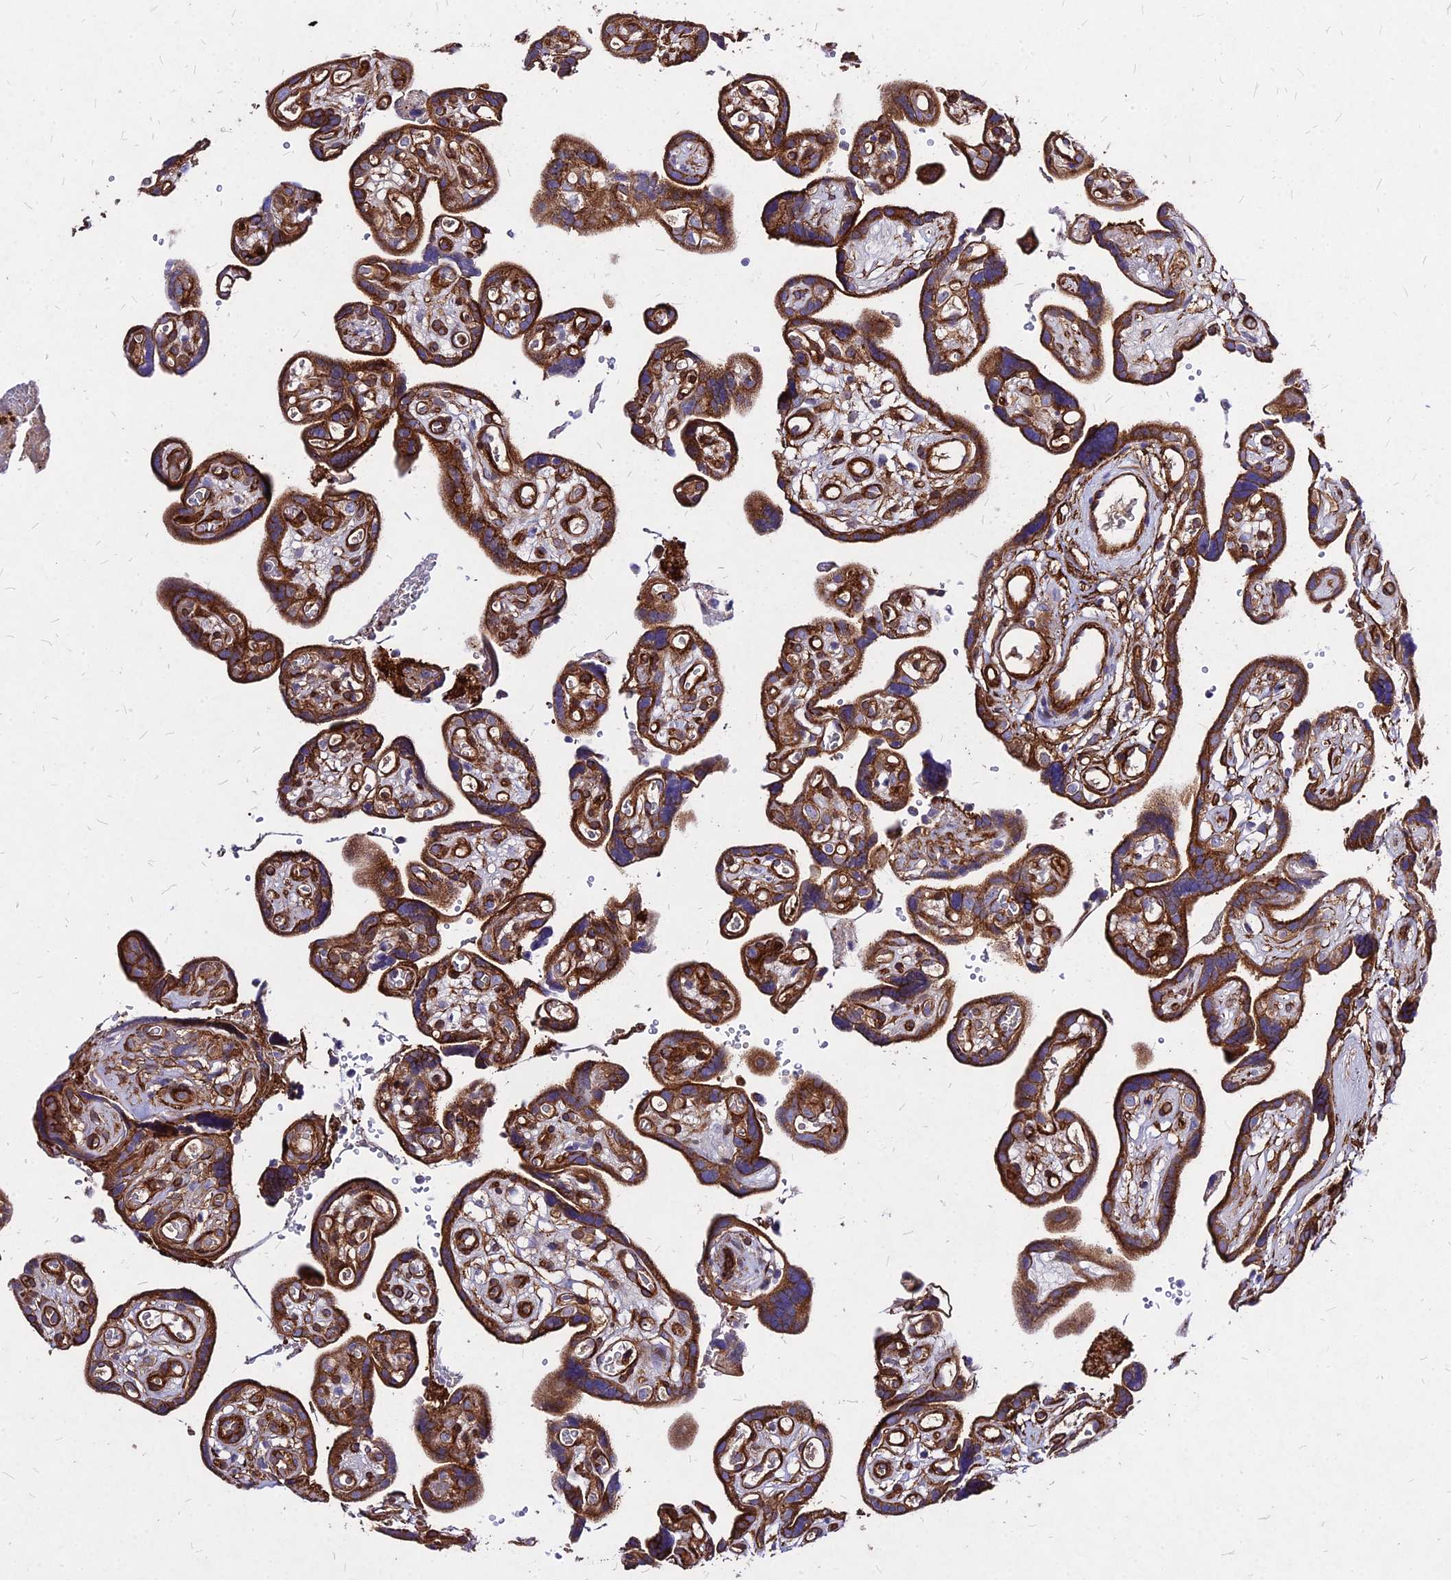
{"staining": {"intensity": "moderate", "quantity": ">75%", "location": "cytoplasmic/membranous"}, "tissue": "placenta", "cell_type": "Decidual cells", "image_type": "normal", "snomed": [{"axis": "morphology", "description": "Normal tissue, NOS"}, {"axis": "topography", "description": "Placenta"}], "caption": "A histopathology image of human placenta stained for a protein reveals moderate cytoplasmic/membranous brown staining in decidual cells. Immunohistochemistry (ihc) stains the protein of interest in brown and the nuclei are stained blue.", "gene": "EFCC1", "patient": {"sex": "female", "age": 30}}